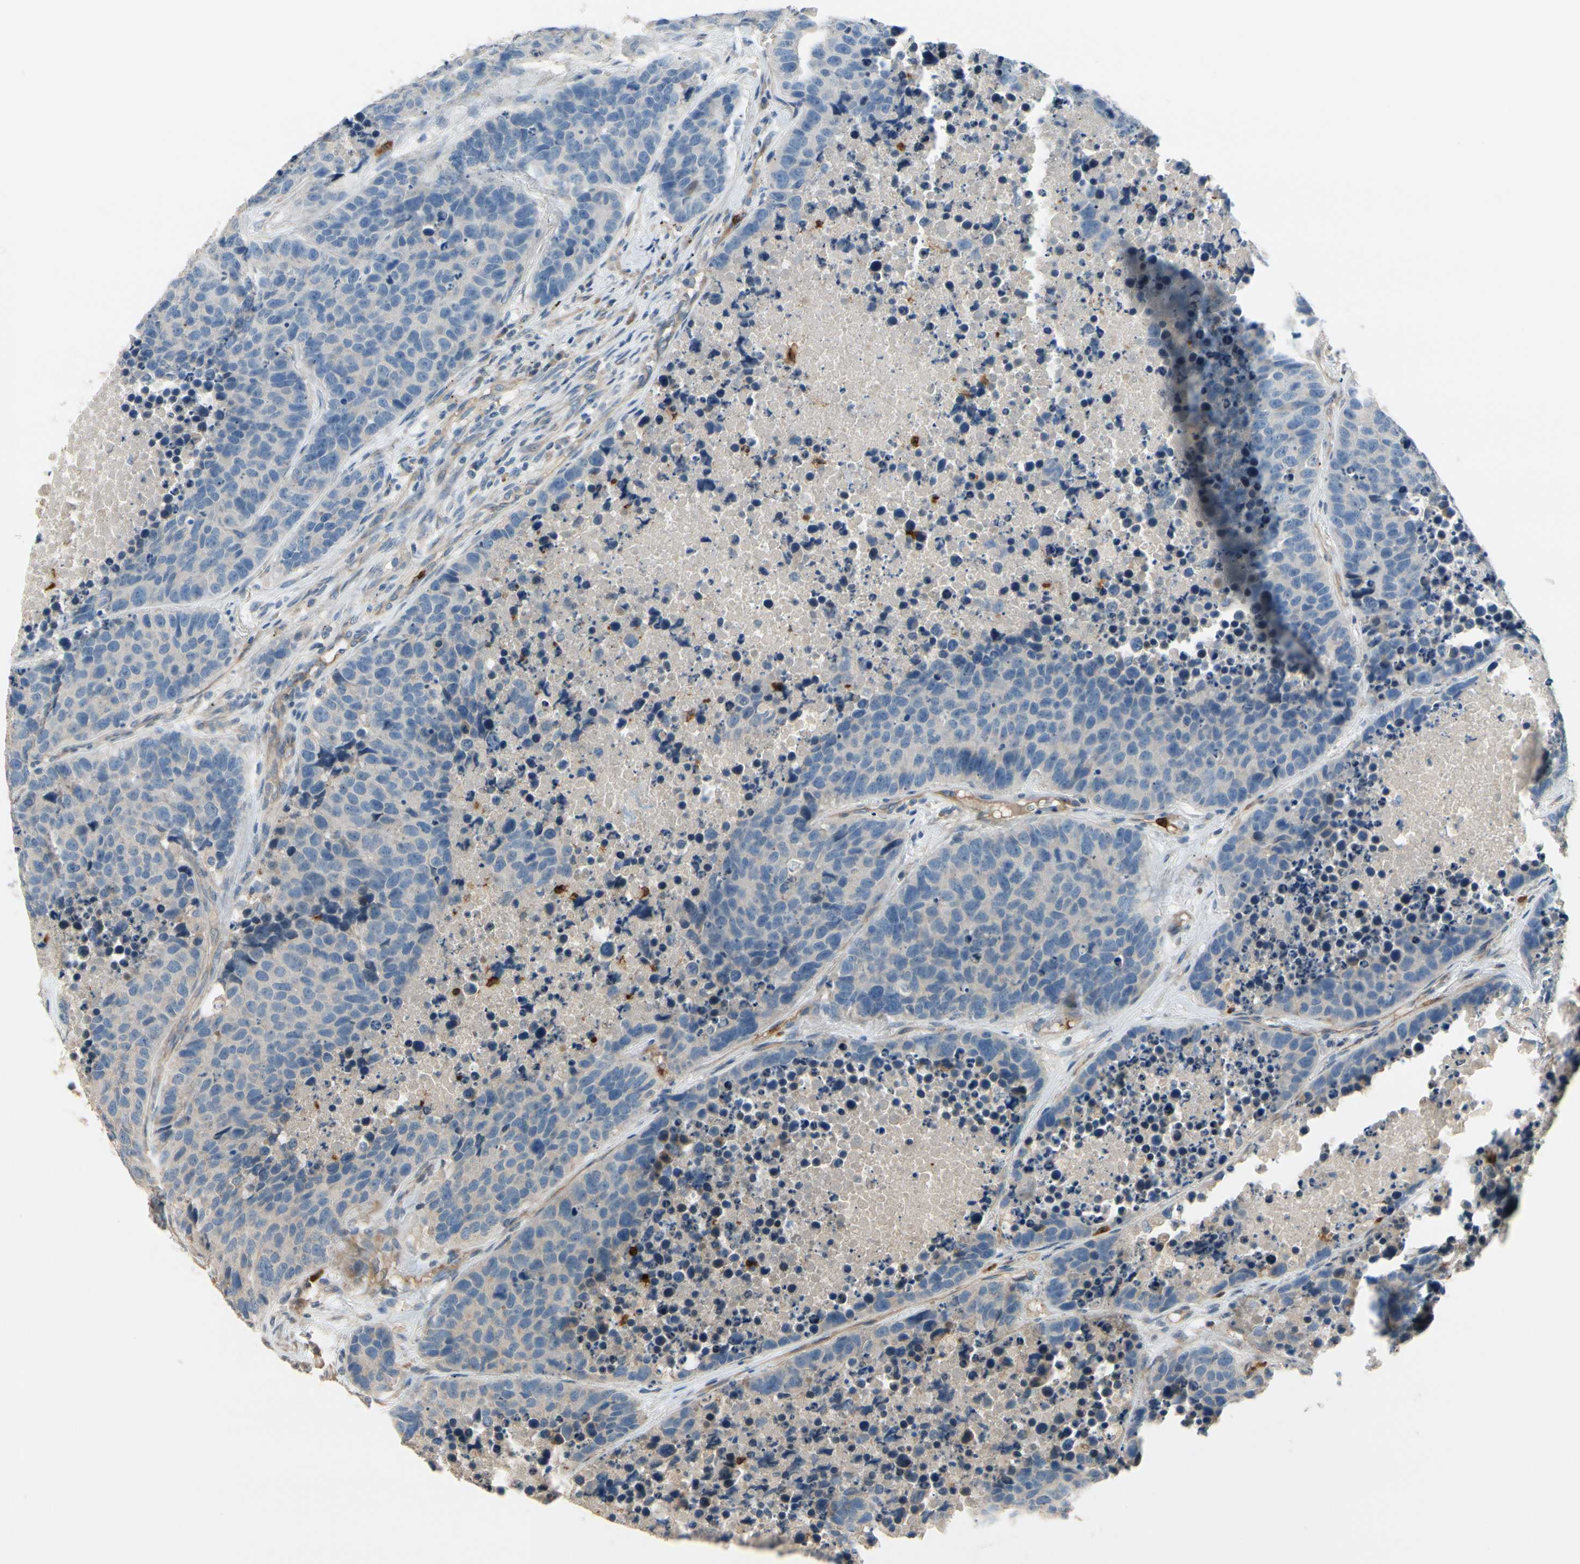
{"staining": {"intensity": "negative", "quantity": "none", "location": "none"}, "tissue": "carcinoid", "cell_type": "Tumor cells", "image_type": "cancer", "snomed": [{"axis": "morphology", "description": "Carcinoid, malignant, NOS"}, {"axis": "topography", "description": "Lung"}], "caption": "A photomicrograph of human carcinoid (malignant) is negative for staining in tumor cells. (DAB IHC, high magnification).", "gene": "SIGLEC5", "patient": {"sex": "male", "age": 60}}